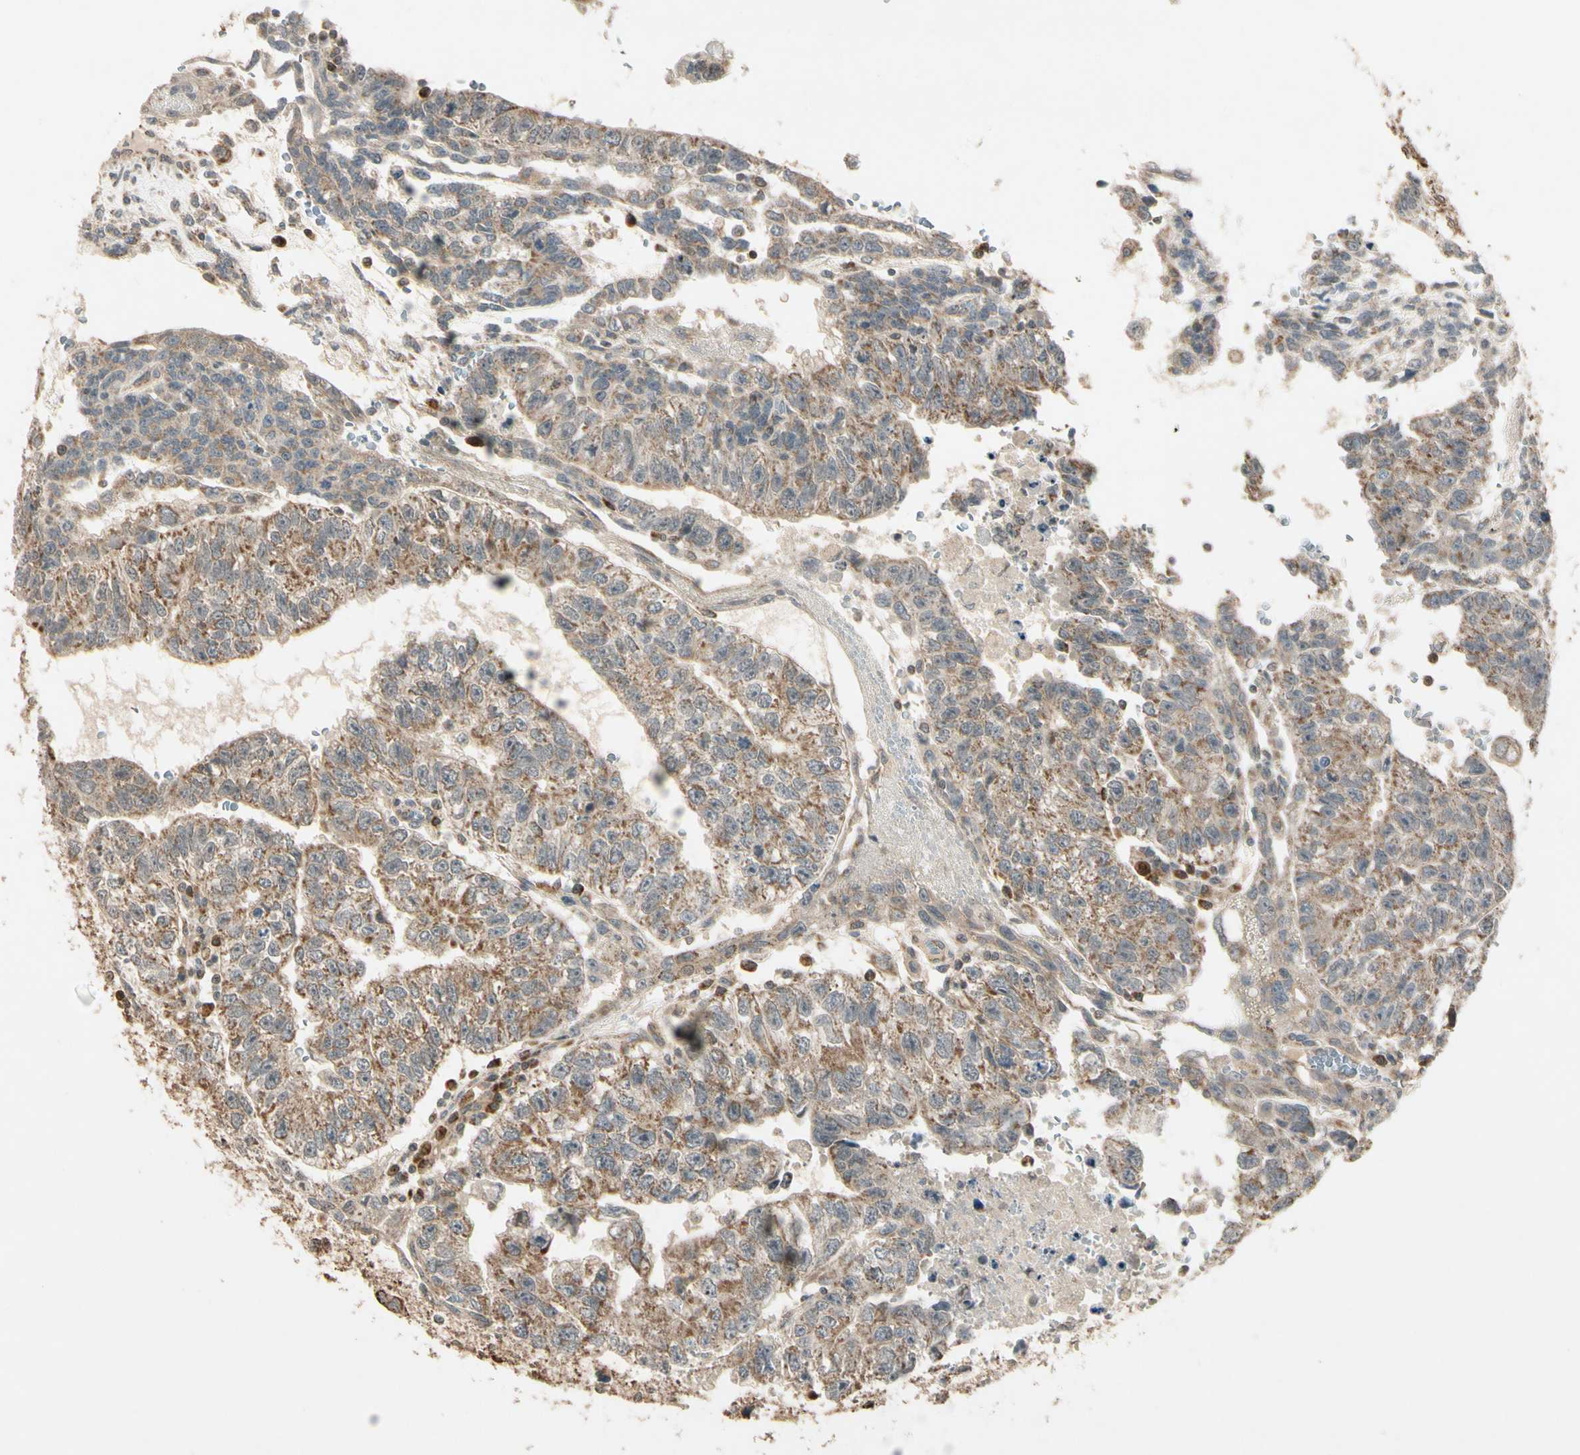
{"staining": {"intensity": "moderate", "quantity": ">75%", "location": "cytoplasmic/membranous"}, "tissue": "testis cancer", "cell_type": "Tumor cells", "image_type": "cancer", "snomed": [{"axis": "morphology", "description": "Seminoma, NOS"}, {"axis": "morphology", "description": "Carcinoma, Embryonal, NOS"}, {"axis": "topography", "description": "Testis"}], "caption": "Human seminoma (testis) stained with a protein marker shows moderate staining in tumor cells.", "gene": "PRDX5", "patient": {"sex": "male", "age": 52}}